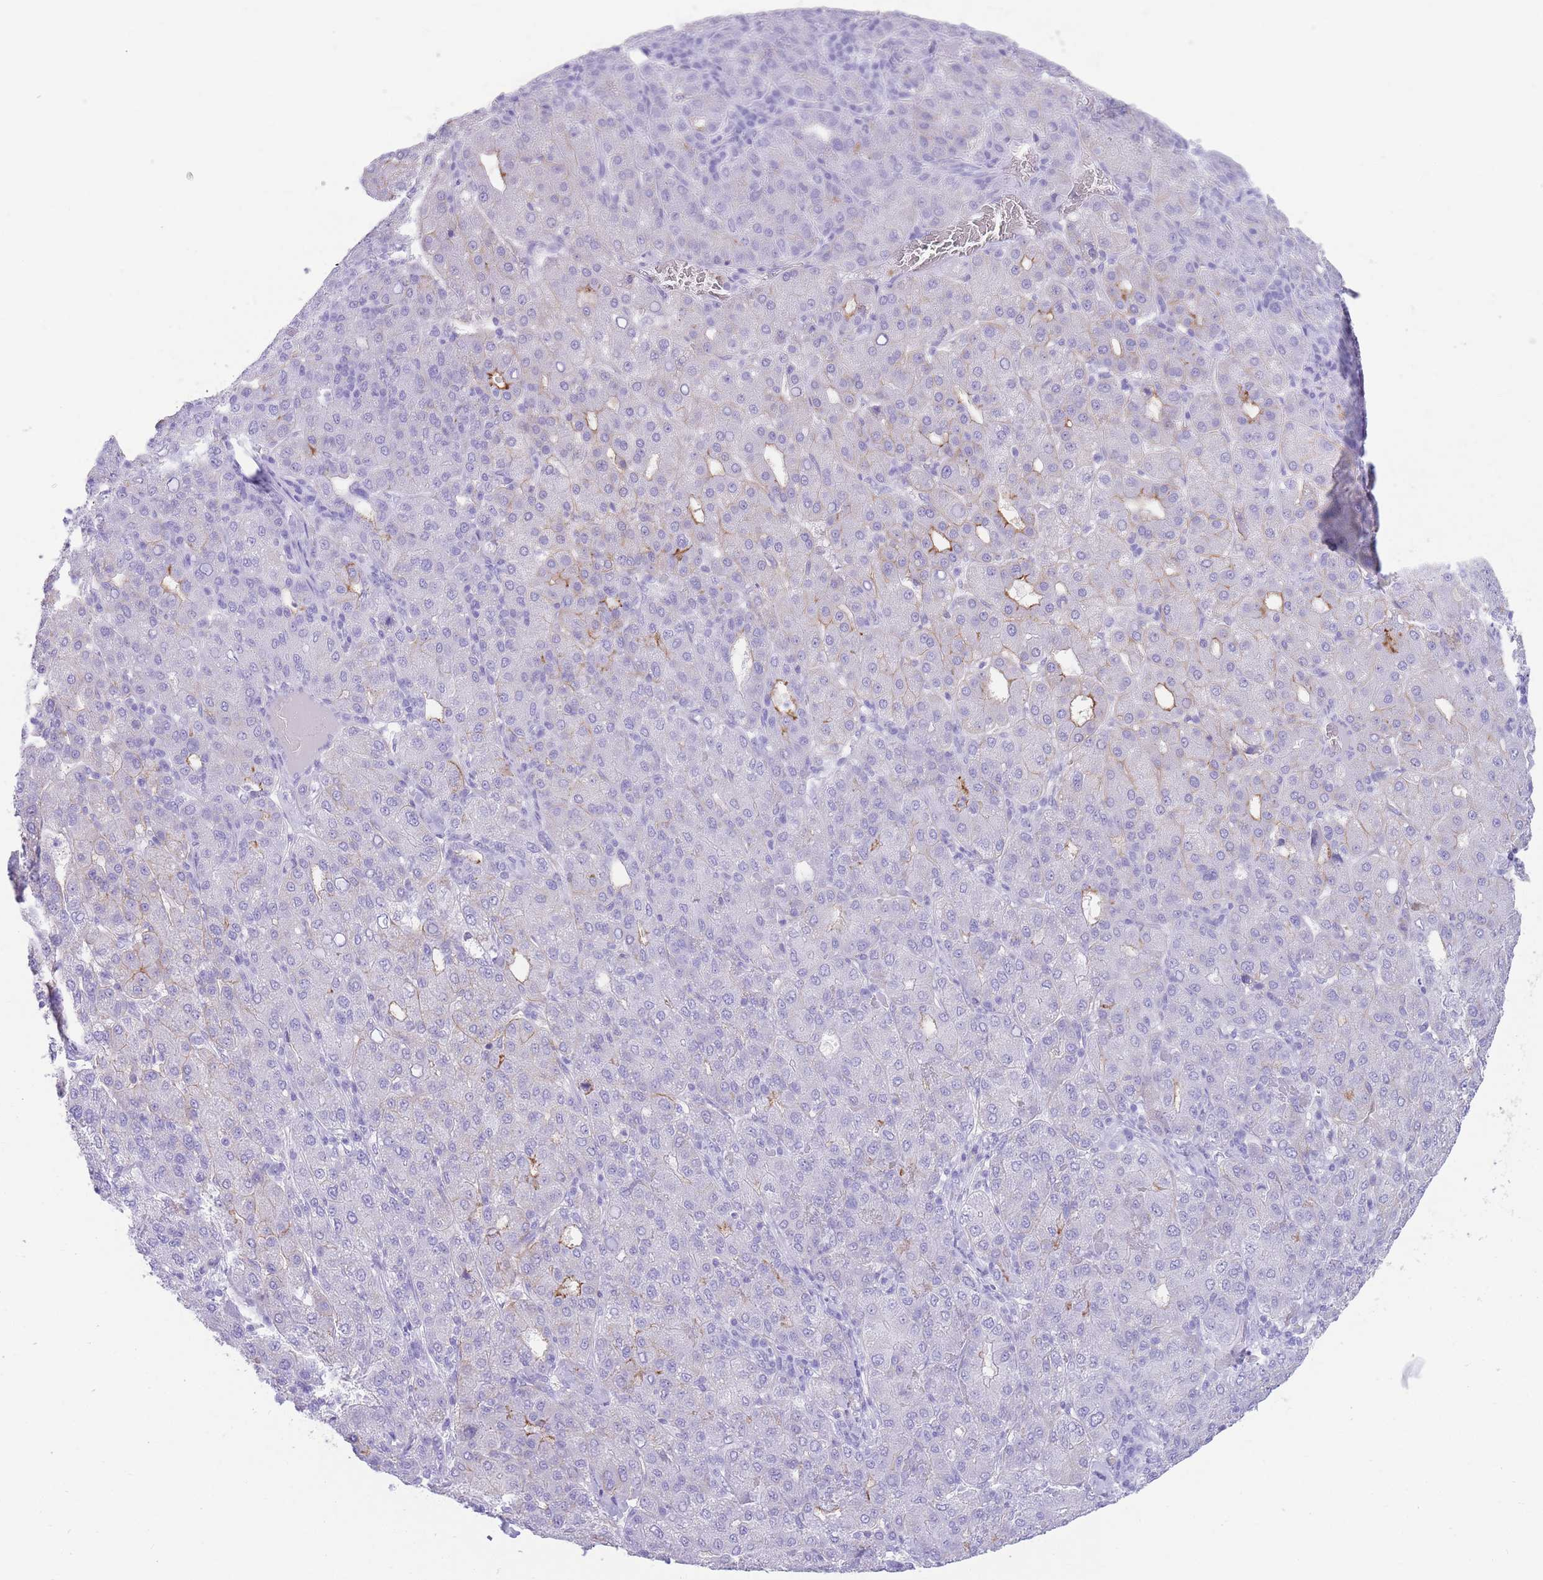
{"staining": {"intensity": "moderate", "quantity": "<25%", "location": "cytoplasmic/membranous"}, "tissue": "liver cancer", "cell_type": "Tumor cells", "image_type": "cancer", "snomed": [{"axis": "morphology", "description": "Carcinoma, Hepatocellular, NOS"}, {"axis": "topography", "description": "Liver"}], "caption": "Liver cancer (hepatocellular carcinoma) was stained to show a protein in brown. There is low levels of moderate cytoplasmic/membranous staining in about <25% of tumor cells. (IHC, brightfield microscopy, high magnification).", "gene": "ELOA2", "patient": {"sex": "male", "age": 65}}